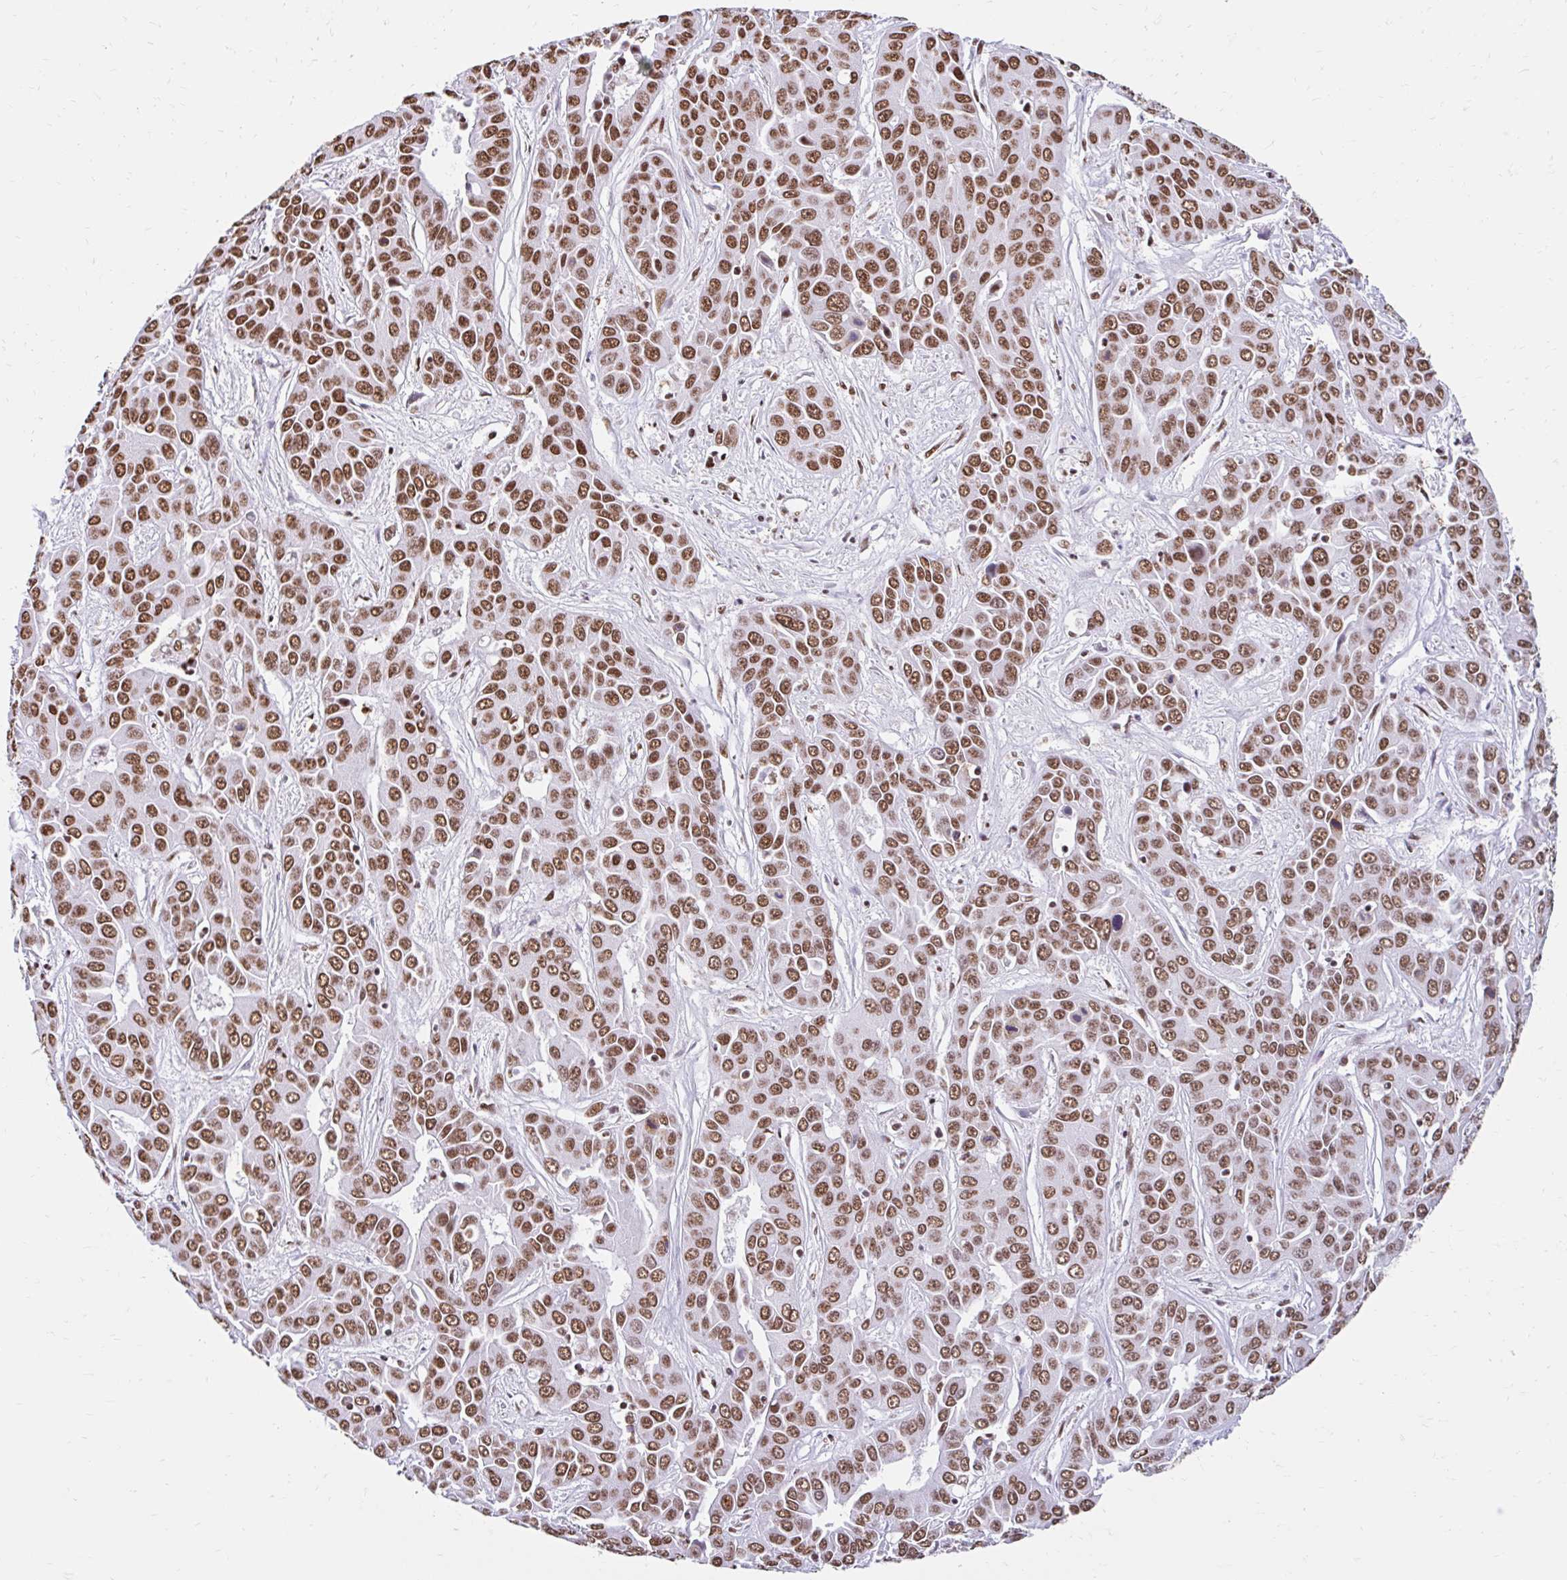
{"staining": {"intensity": "strong", "quantity": ">75%", "location": "nuclear"}, "tissue": "liver cancer", "cell_type": "Tumor cells", "image_type": "cancer", "snomed": [{"axis": "morphology", "description": "Cholangiocarcinoma"}, {"axis": "topography", "description": "Liver"}], "caption": "A high amount of strong nuclear expression is appreciated in about >75% of tumor cells in liver cancer tissue. (IHC, brightfield microscopy, high magnification).", "gene": "KHDRBS1", "patient": {"sex": "female", "age": 52}}